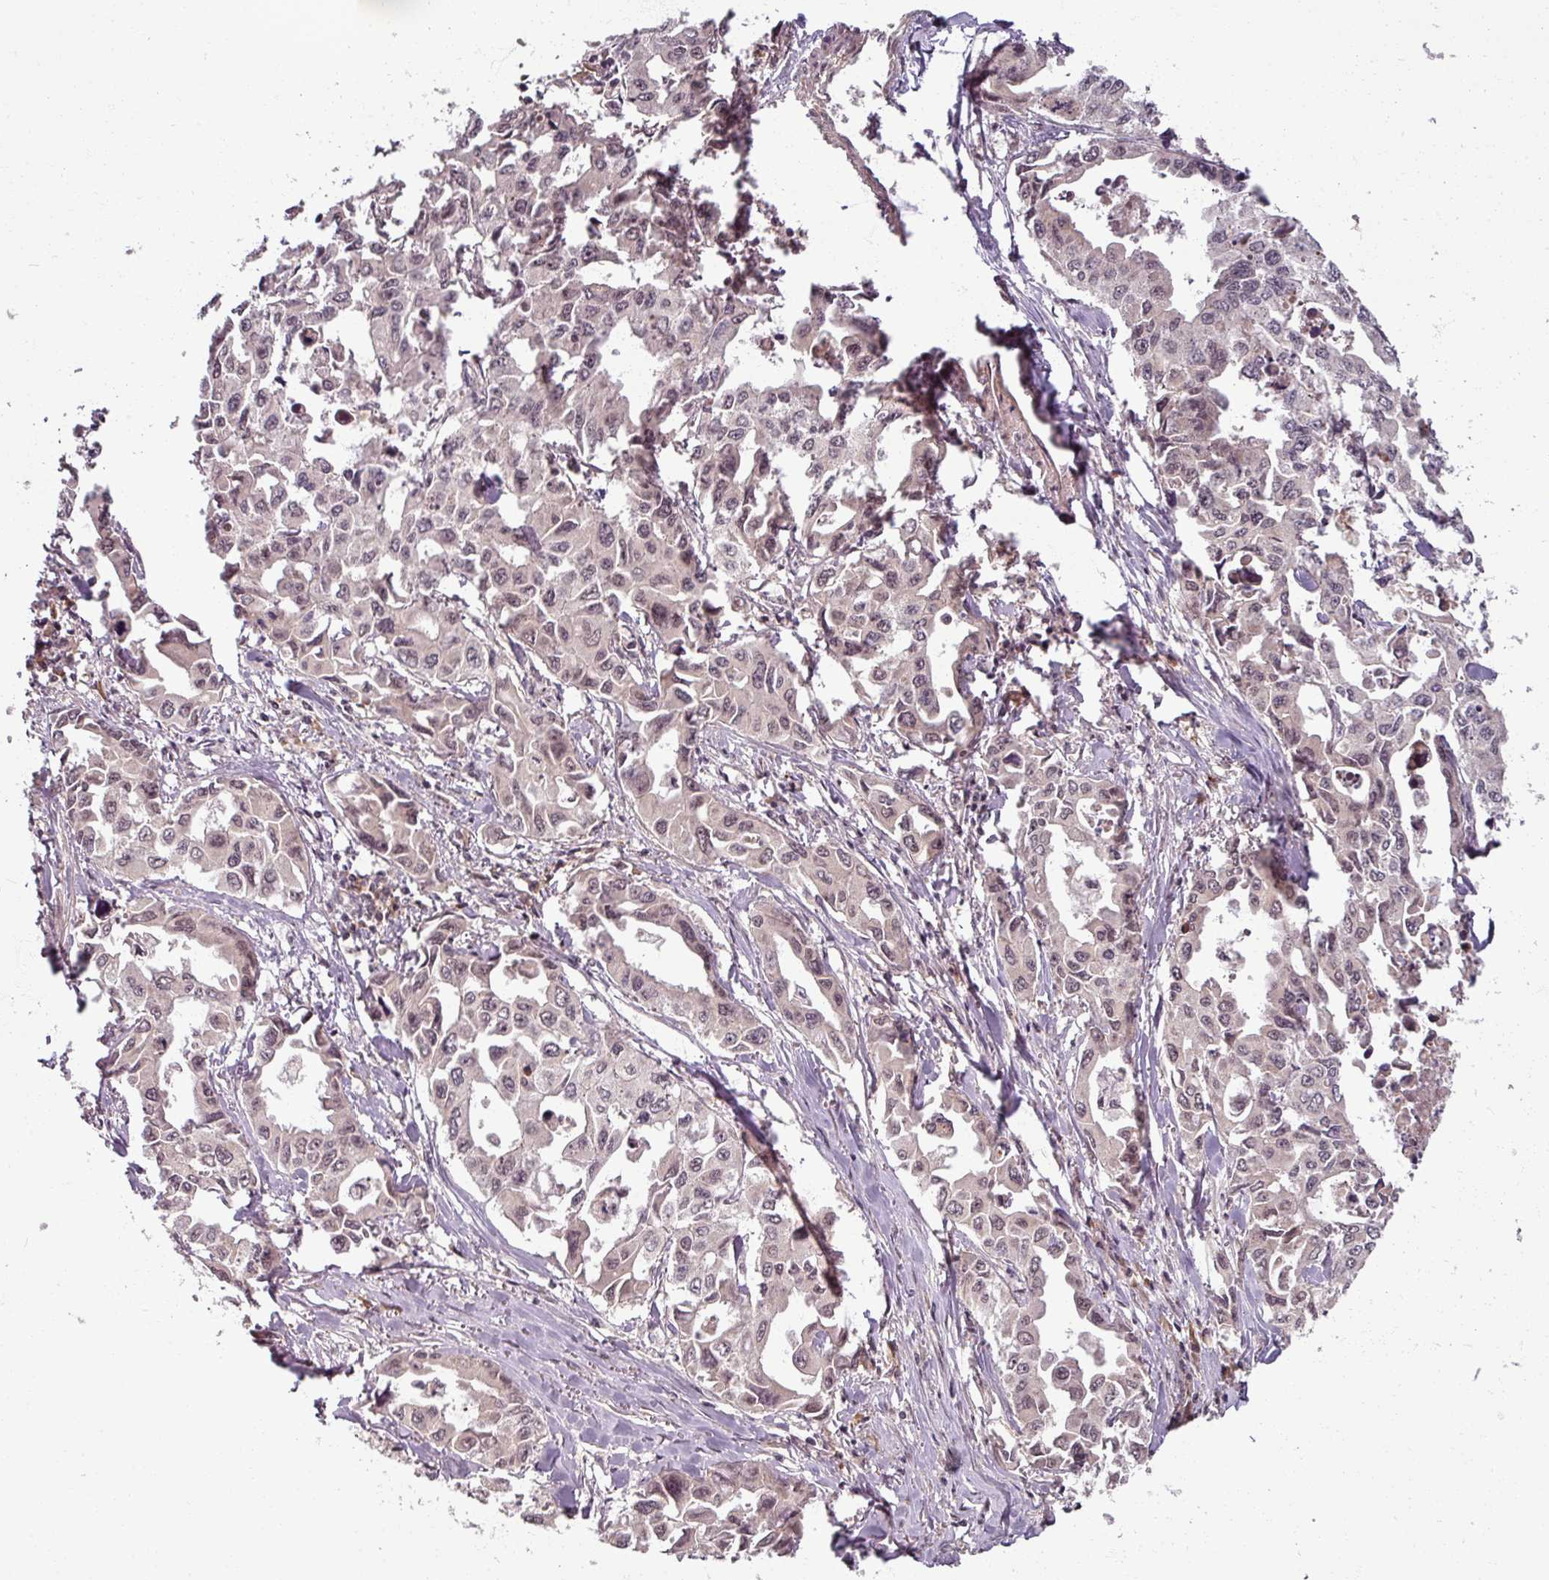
{"staining": {"intensity": "weak", "quantity": "<25%", "location": "nuclear"}, "tissue": "lung cancer", "cell_type": "Tumor cells", "image_type": "cancer", "snomed": [{"axis": "morphology", "description": "Adenocarcinoma, NOS"}, {"axis": "topography", "description": "Lung"}], "caption": "Tumor cells show no significant protein positivity in lung adenocarcinoma.", "gene": "POLR2G", "patient": {"sex": "male", "age": 64}}